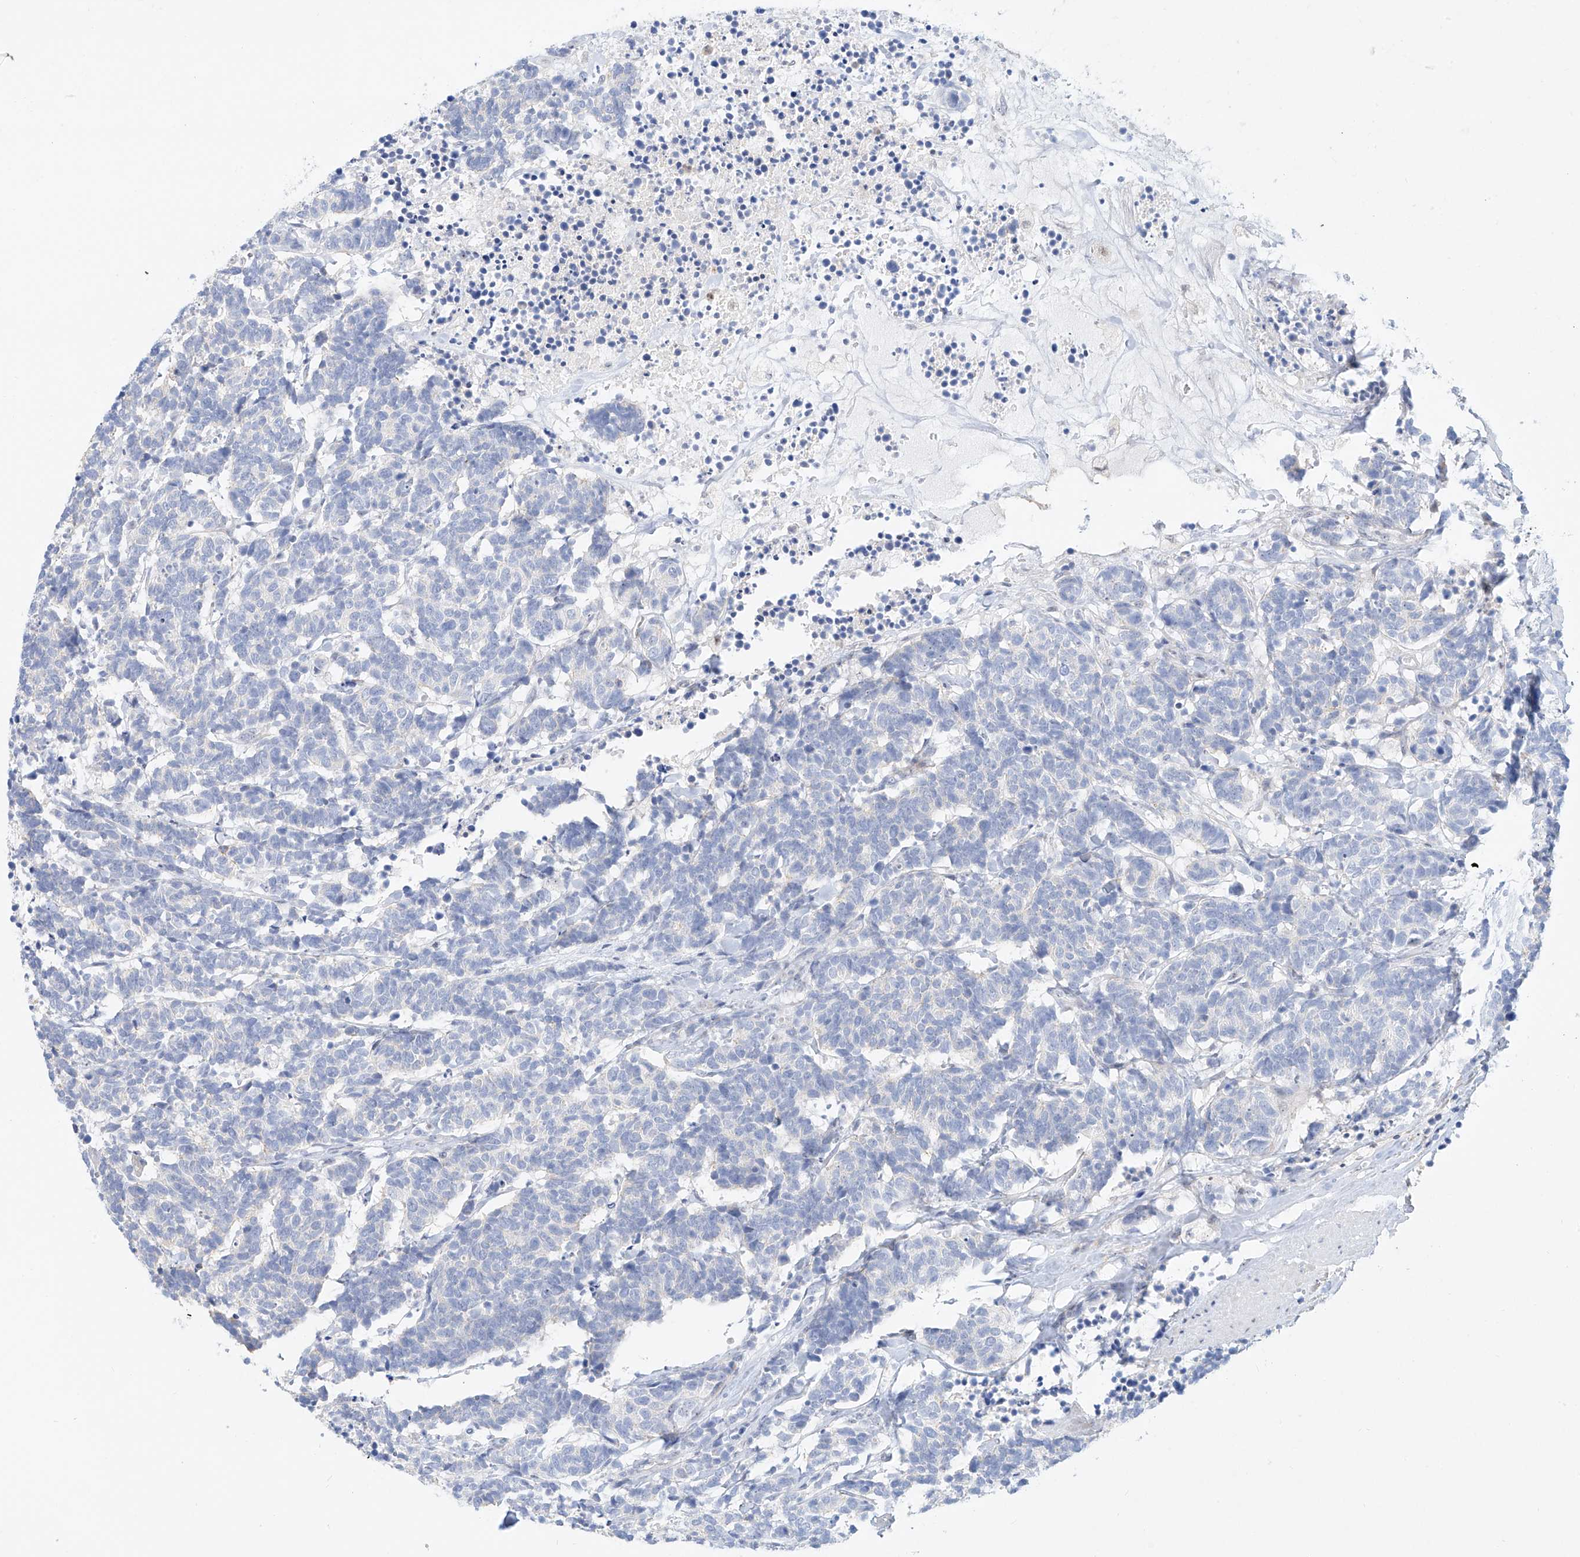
{"staining": {"intensity": "negative", "quantity": "none", "location": "none"}, "tissue": "carcinoid", "cell_type": "Tumor cells", "image_type": "cancer", "snomed": [{"axis": "morphology", "description": "Carcinoma, NOS"}, {"axis": "morphology", "description": "Carcinoid, malignant, NOS"}, {"axis": "topography", "description": "Urinary bladder"}], "caption": "Carcinoma was stained to show a protein in brown. There is no significant staining in tumor cells.", "gene": "SNU13", "patient": {"sex": "male", "age": 57}}